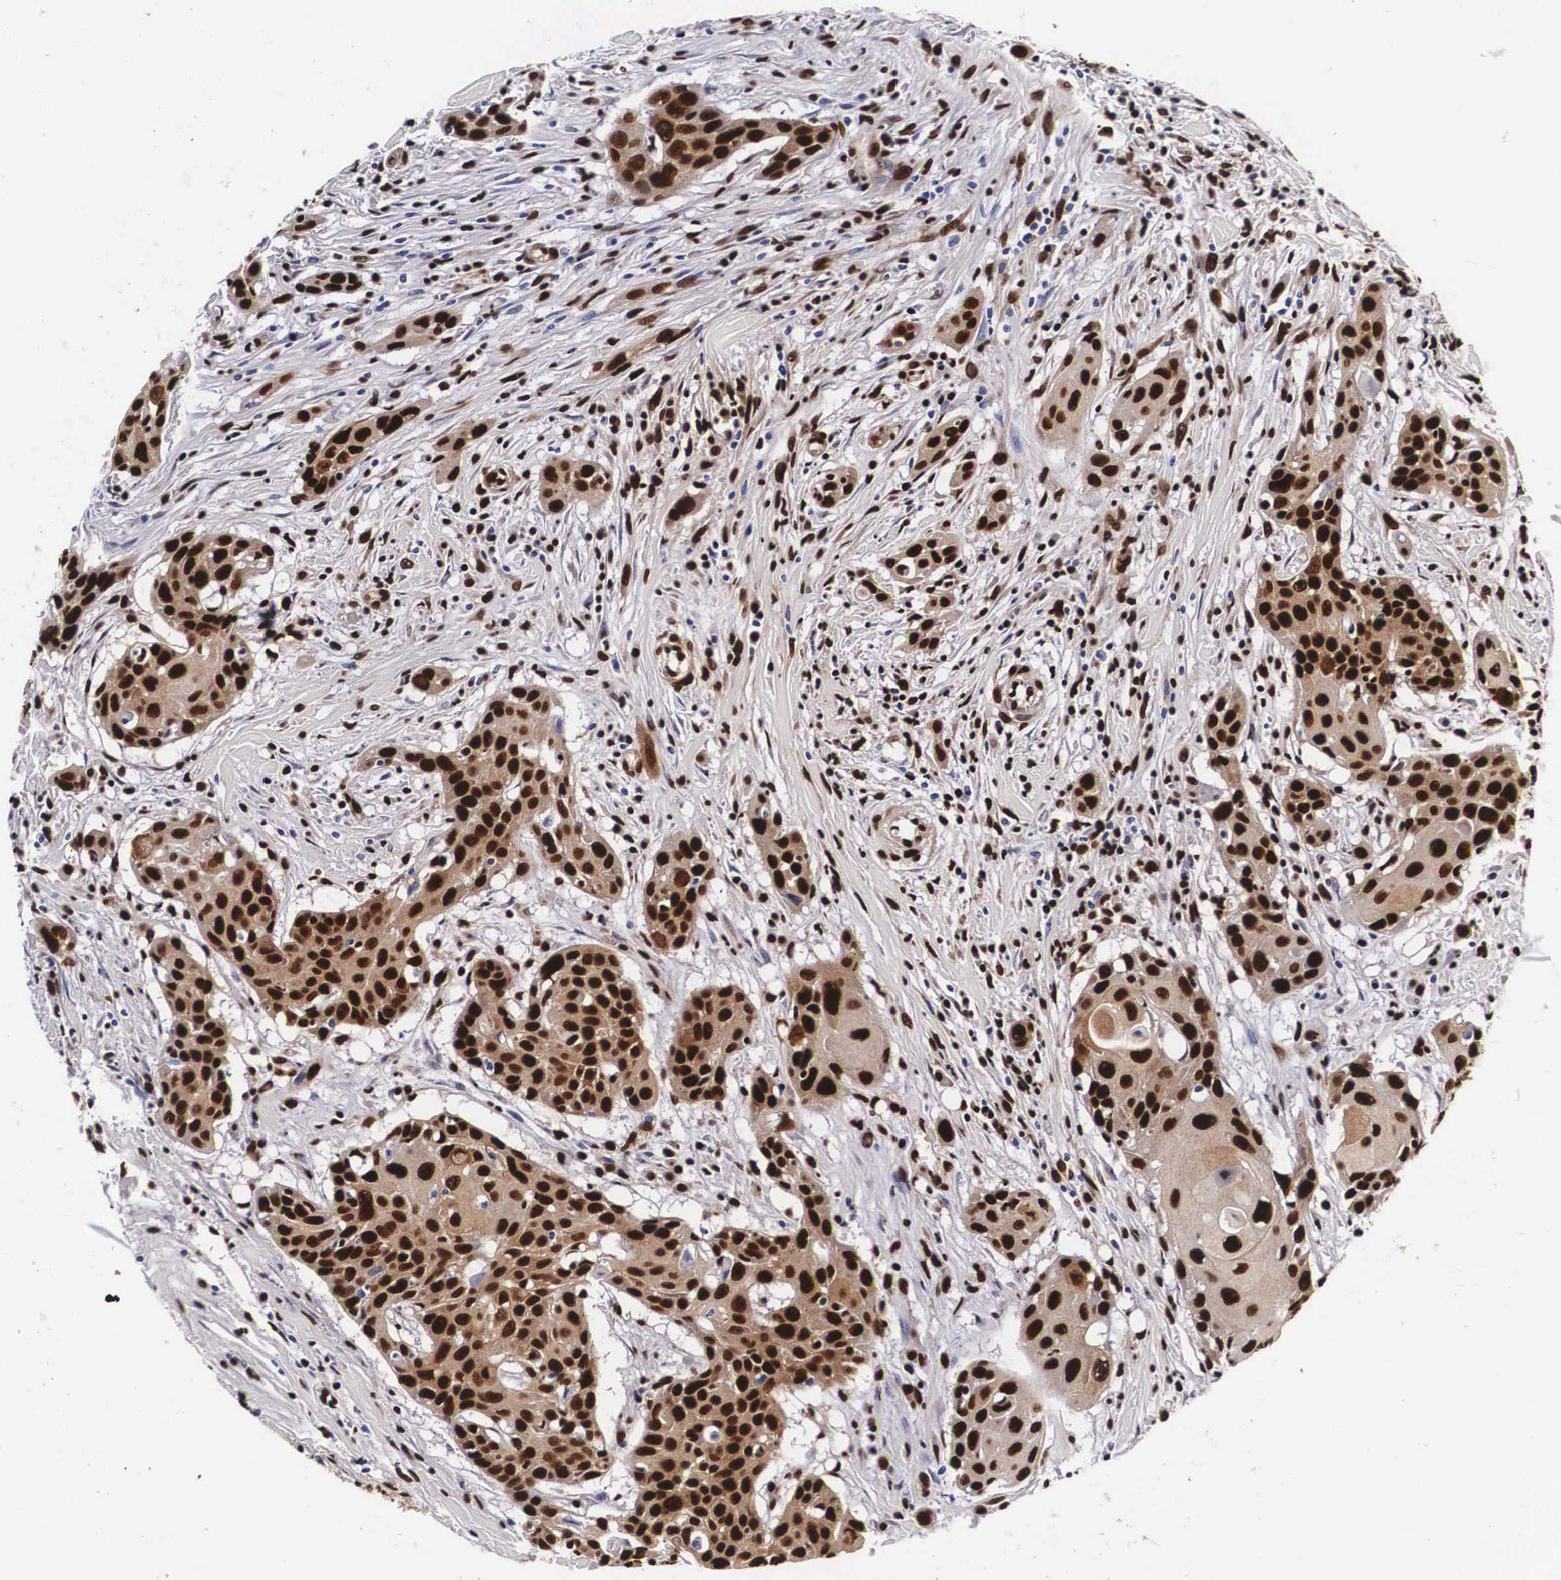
{"staining": {"intensity": "strong", "quantity": ">75%", "location": "nuclear"}, "tissue": "head and neck cancer", "cell_type": "Tumor cells", "image_type": "cancer", "snomed": [{"axis": "morphology", "description": "Squamous cell carcinoma, NOS"}, {"axis": "morphology", "description": "Squamous cell carcinoma, metastatic, NOS"}, {"axis": "topography", "description": "Lymph node"}, {"axis": "topography", "description": "Salivary gland"}, {"axis": "topography", "description": "Head-Neck"}], "caption": "Protein positivity by immunohistochemistry shows strong nuclear expression in about >75% of tumor cells in head and neck squamous cell carcinoma.", "gene": "PABPN1", "patient": {"sex": "female", "age": 74}}